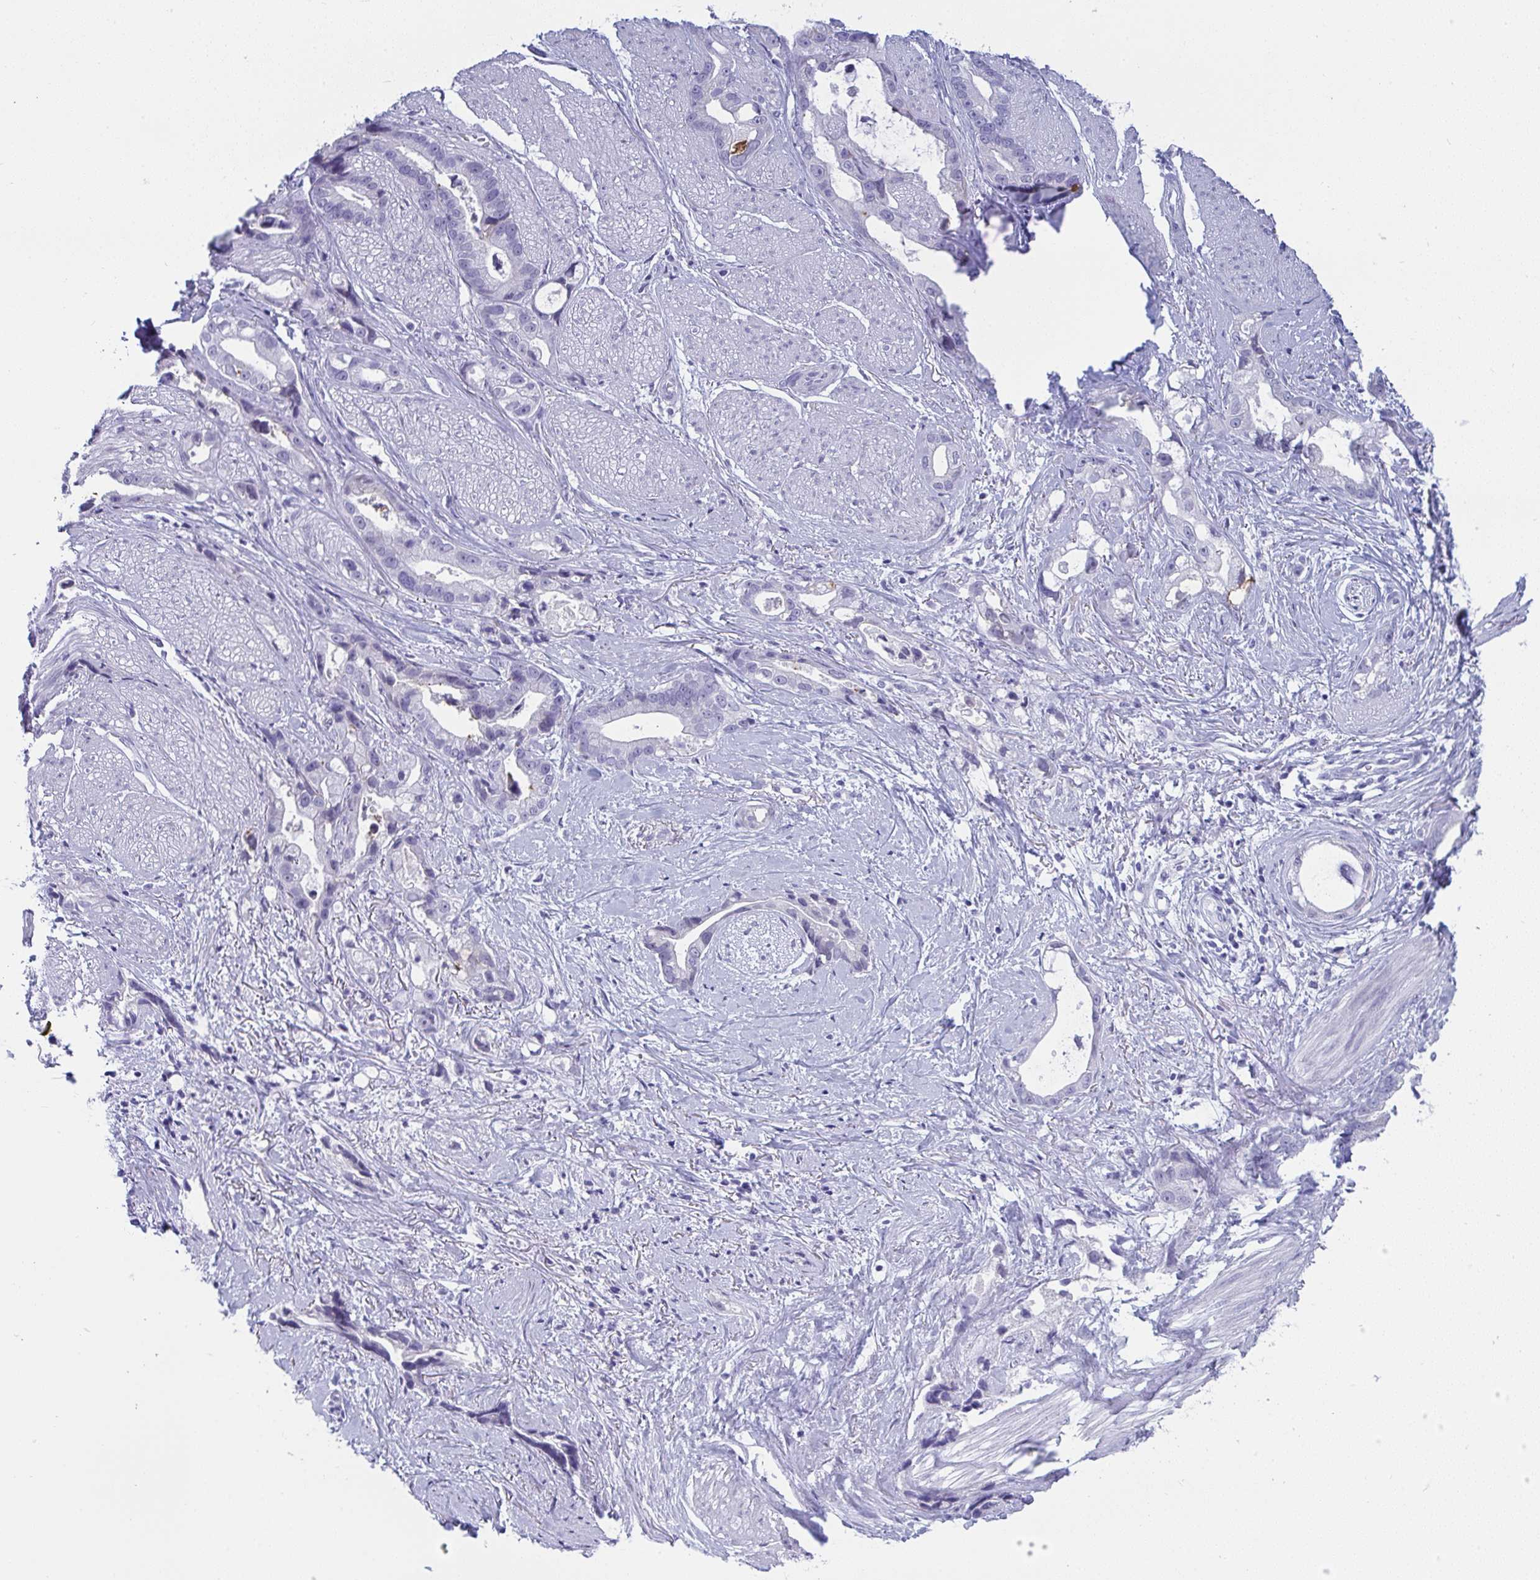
{"staining": {"intensity": "negative", "quantity": "none", "location": "none"}, "tissue": "stomach cancer", "cell_type": "Tumor cells", "image_type": "cancer", "snomed": [{"axis": "morphology", "description": "Adenocarcinoma, NOS"}, {"axis": "topography", "description": "Stomach"}], "caption": "Tumor cells show no significant positivity in stomach cancer (adenocarcinoma). (Brightfield microscopy of DAB immunohistochemistry at high magnification).", "gene": "PRDM9", "patient": {"sex": "male", "age": 55}}